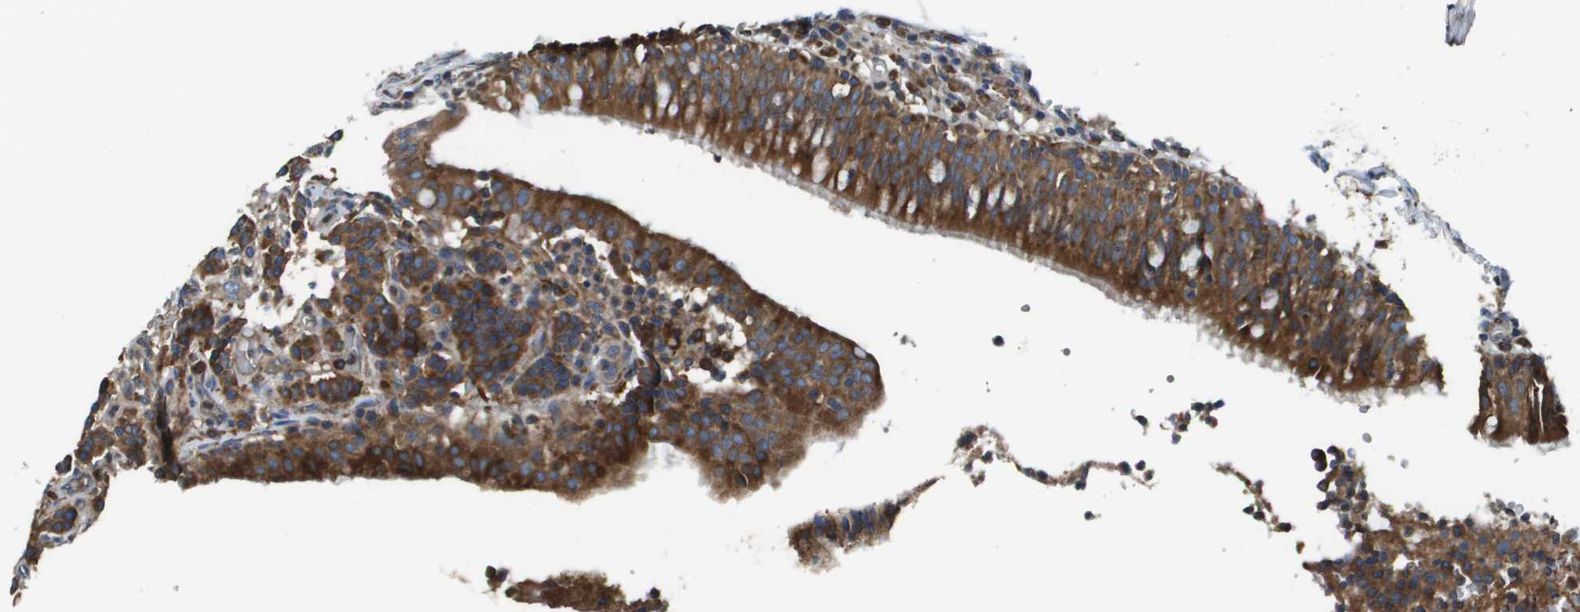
{"staining": {"intensity": "strong", "quantity": ">75%", "location": "cytoplasmic/membranous"}, "tissue": "carcinoid", "cell_type": "Tumor cells", "image_type": "cancer", "snomed": [{"axis": "morphology", "description": "Carcinoid, malignant, NOS"}, {"axis": "topography", "description": "Lung"}], "caption": "This is an image of immunohistochemistry staining of malignant carcinoid, which shows strong staining in the cytoplasmic/membranous of tumor cells.", "gene": "CNPY3", "patient": {"sex": "male", "age": 30}}